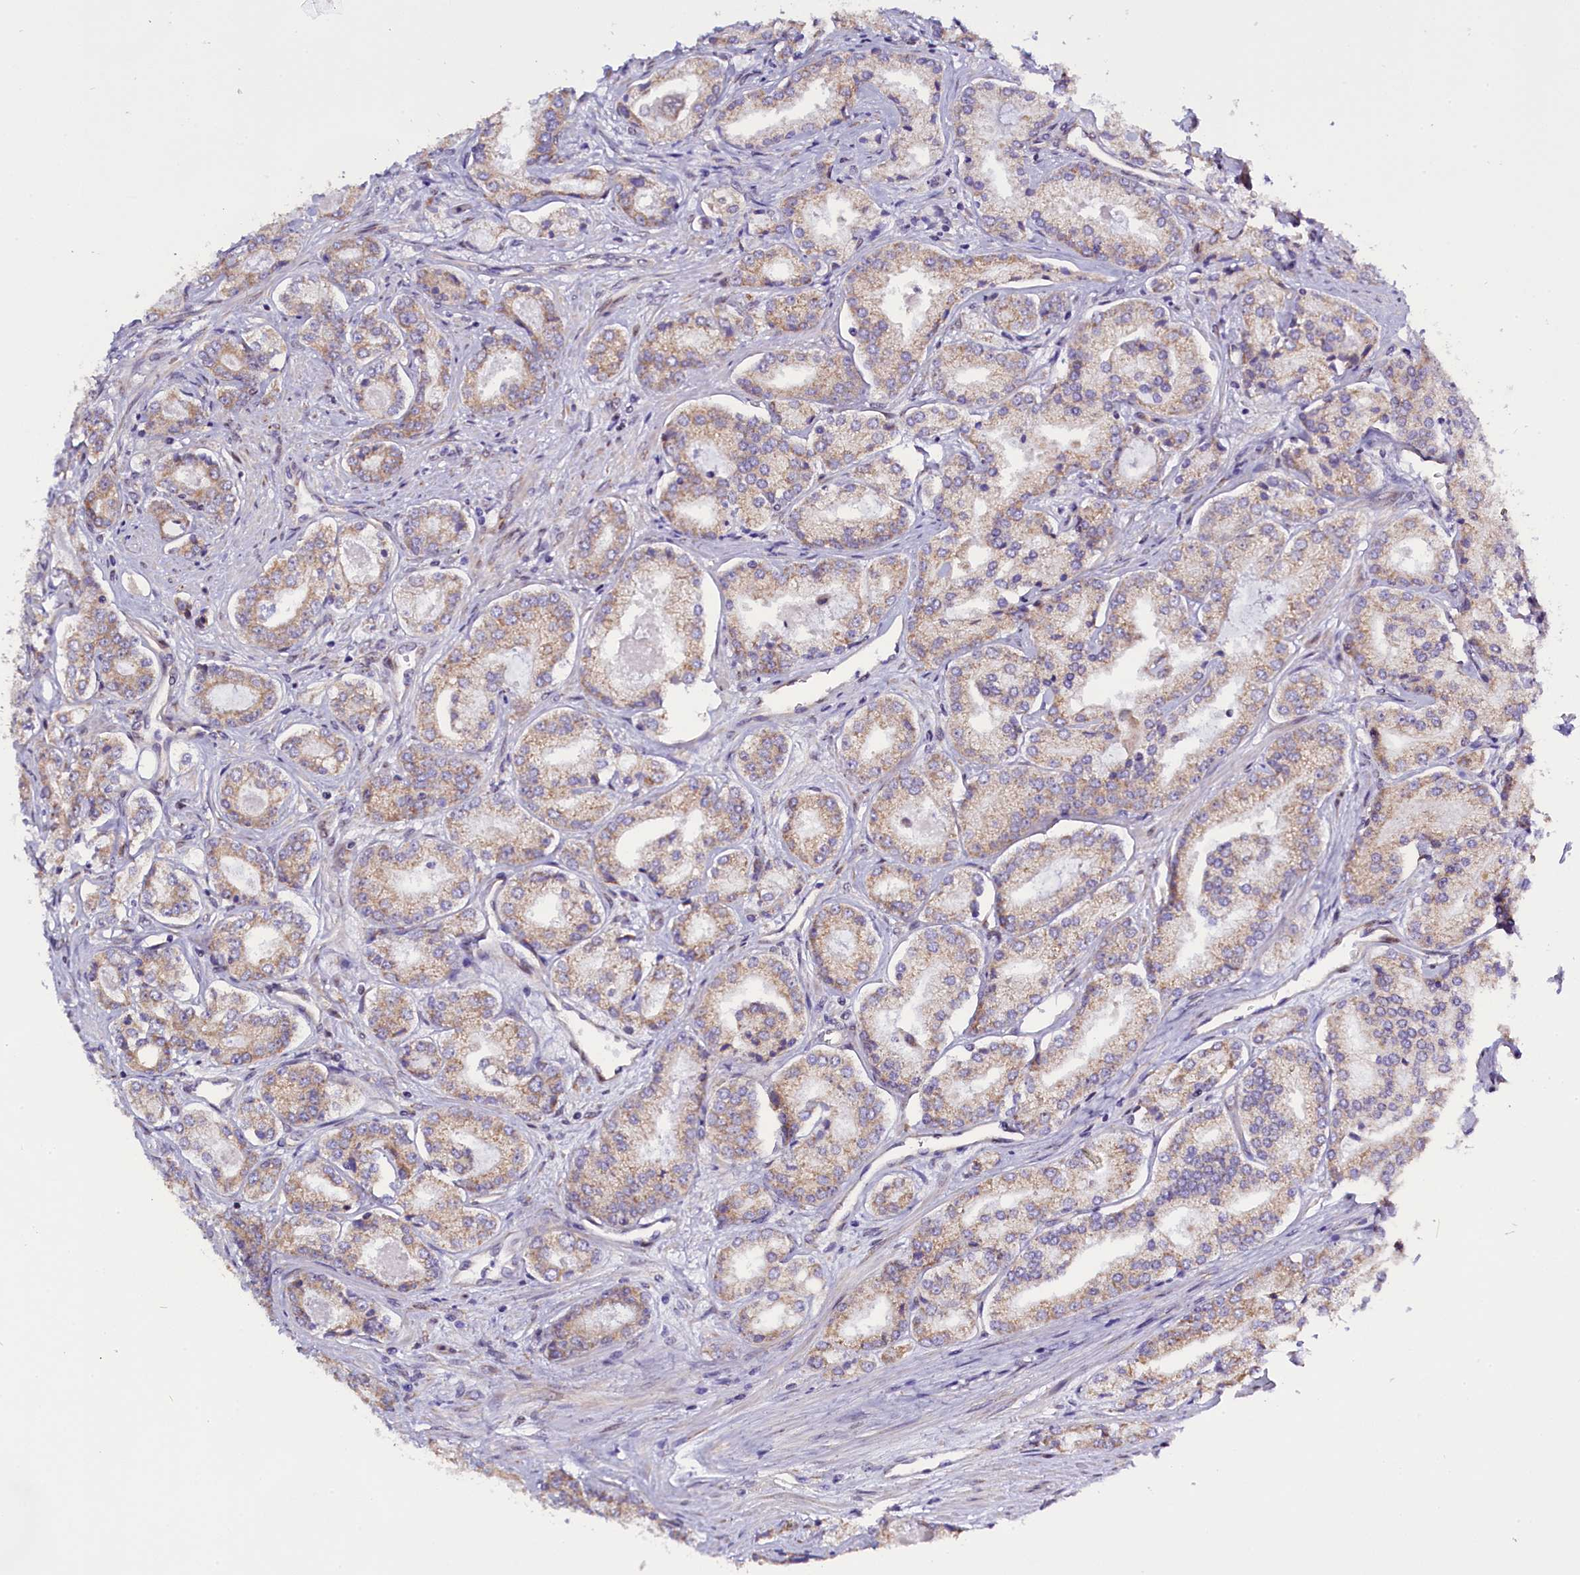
{"staining": {"intensity": "moderate", "quantity": "25%-75%", "location": "cytoplasmic/membranous"}, "tissue": "prostate cancer", "cell_type": "Tumor cells", "image_type": "cancer", "snomed": [{"axis": "morphology", "description": "Adenocarcinoma, Low grade"}, {"axis": "topography", "description": "Prostate"}], "caption": "This is a micrograph of immunohistochemistry staining of prostate cancer, which shows moderate staining in the cytoplasmic/membranous of tumor cells.", "gene": "UACA", "patient": {"sex": "male", "age": 68}}